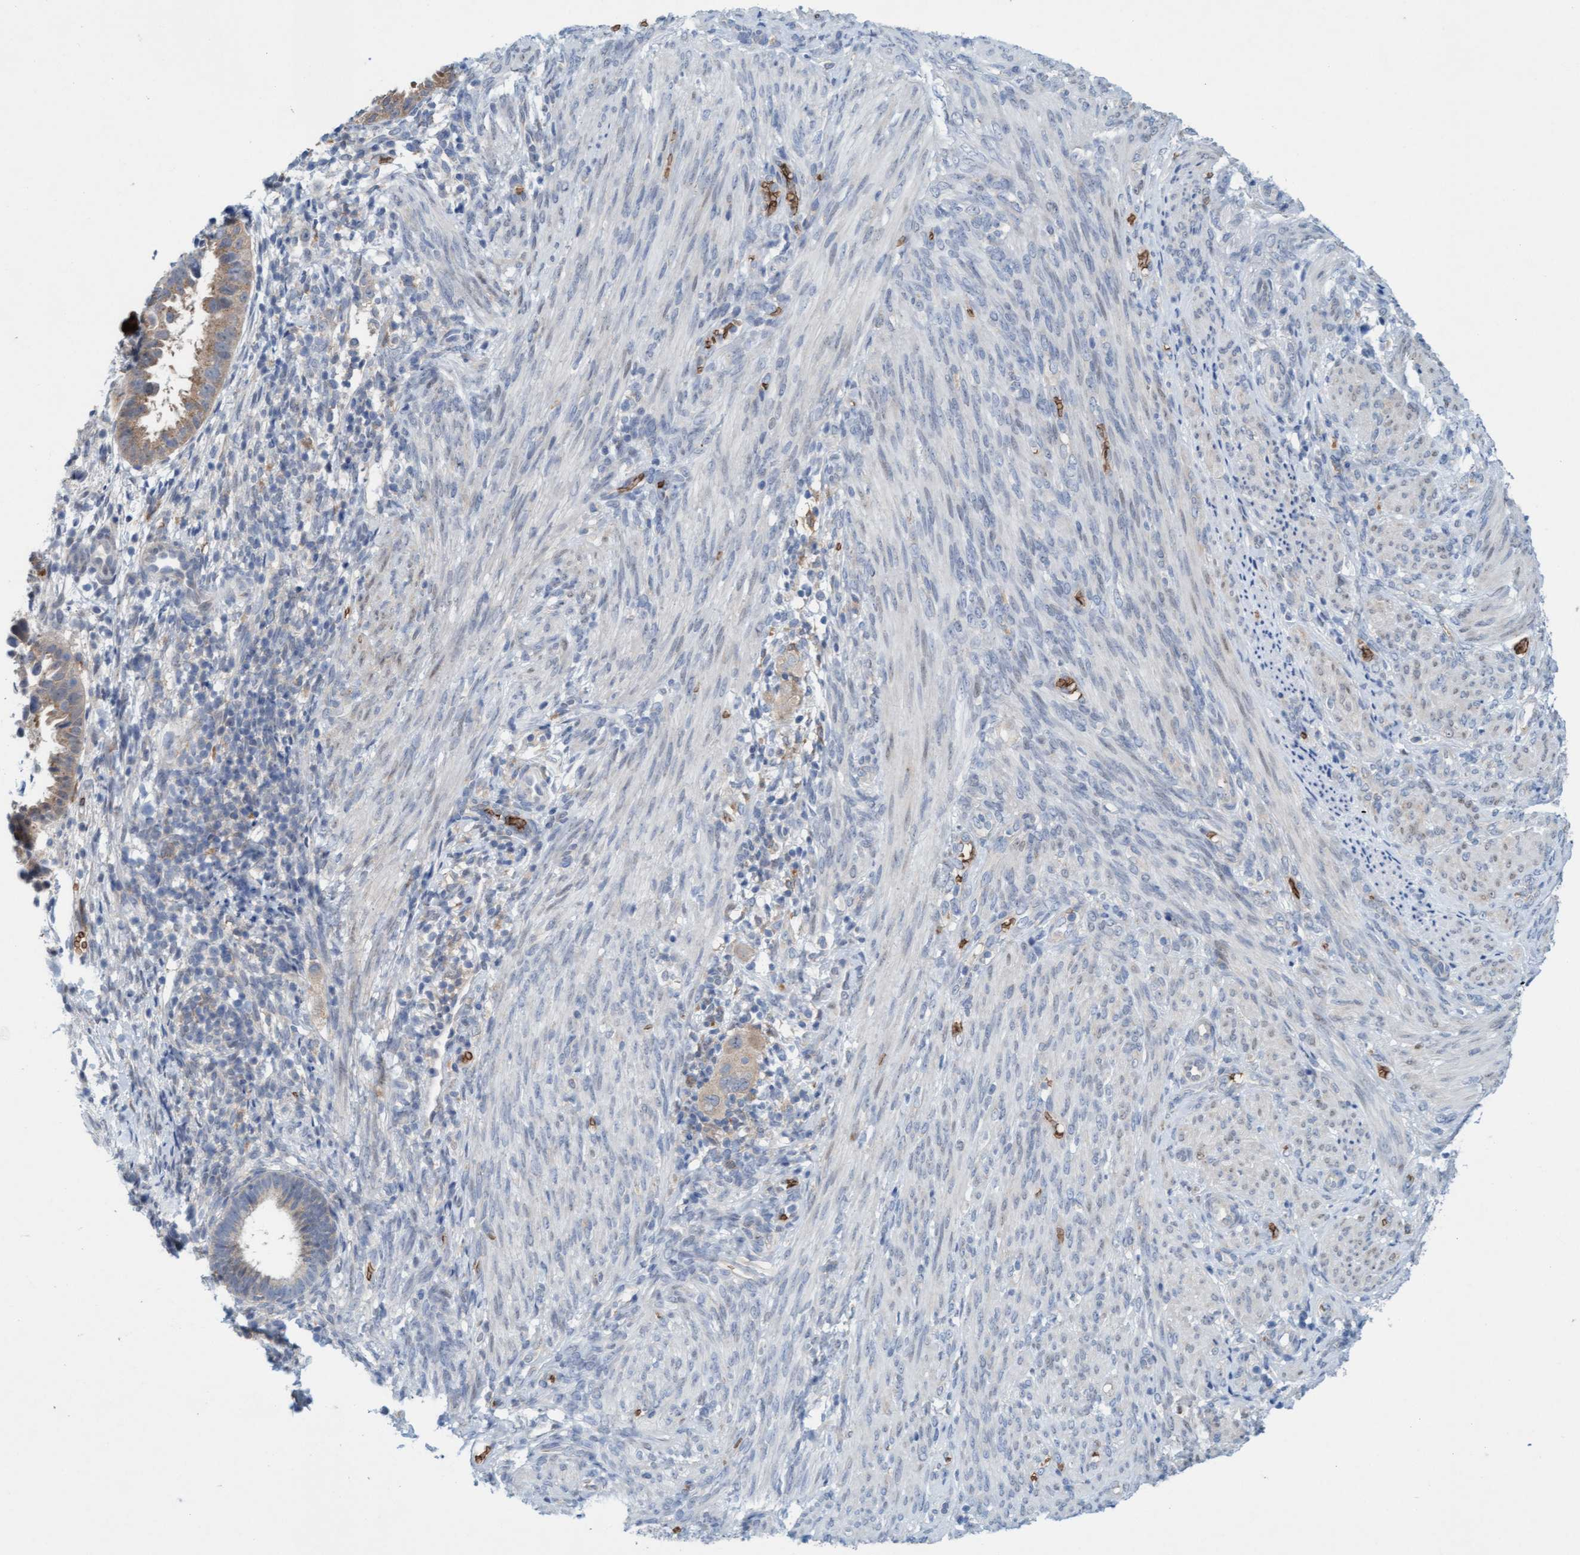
{"staining": {"intensity": "weak", "quantity": "25%-75%", "location": "cytoplasmic/membranous"}, "tissue": "endometrial cancer", "cell_type": "Tumor cells", "image_type": "cancer", "snomed": [{"axis": "morphology", "description": "Adenocarcinoma, NOS"}, {"axis": "topography", "description": "Endometrium"}], "caption": "Weak cytoplasmic/membranous expression is seen in about 25%-75% of tumor cells in adenocarcinoma (endometrial).", "gene": "SPEM2", "patient": {"sex": "female", "age": 85}}